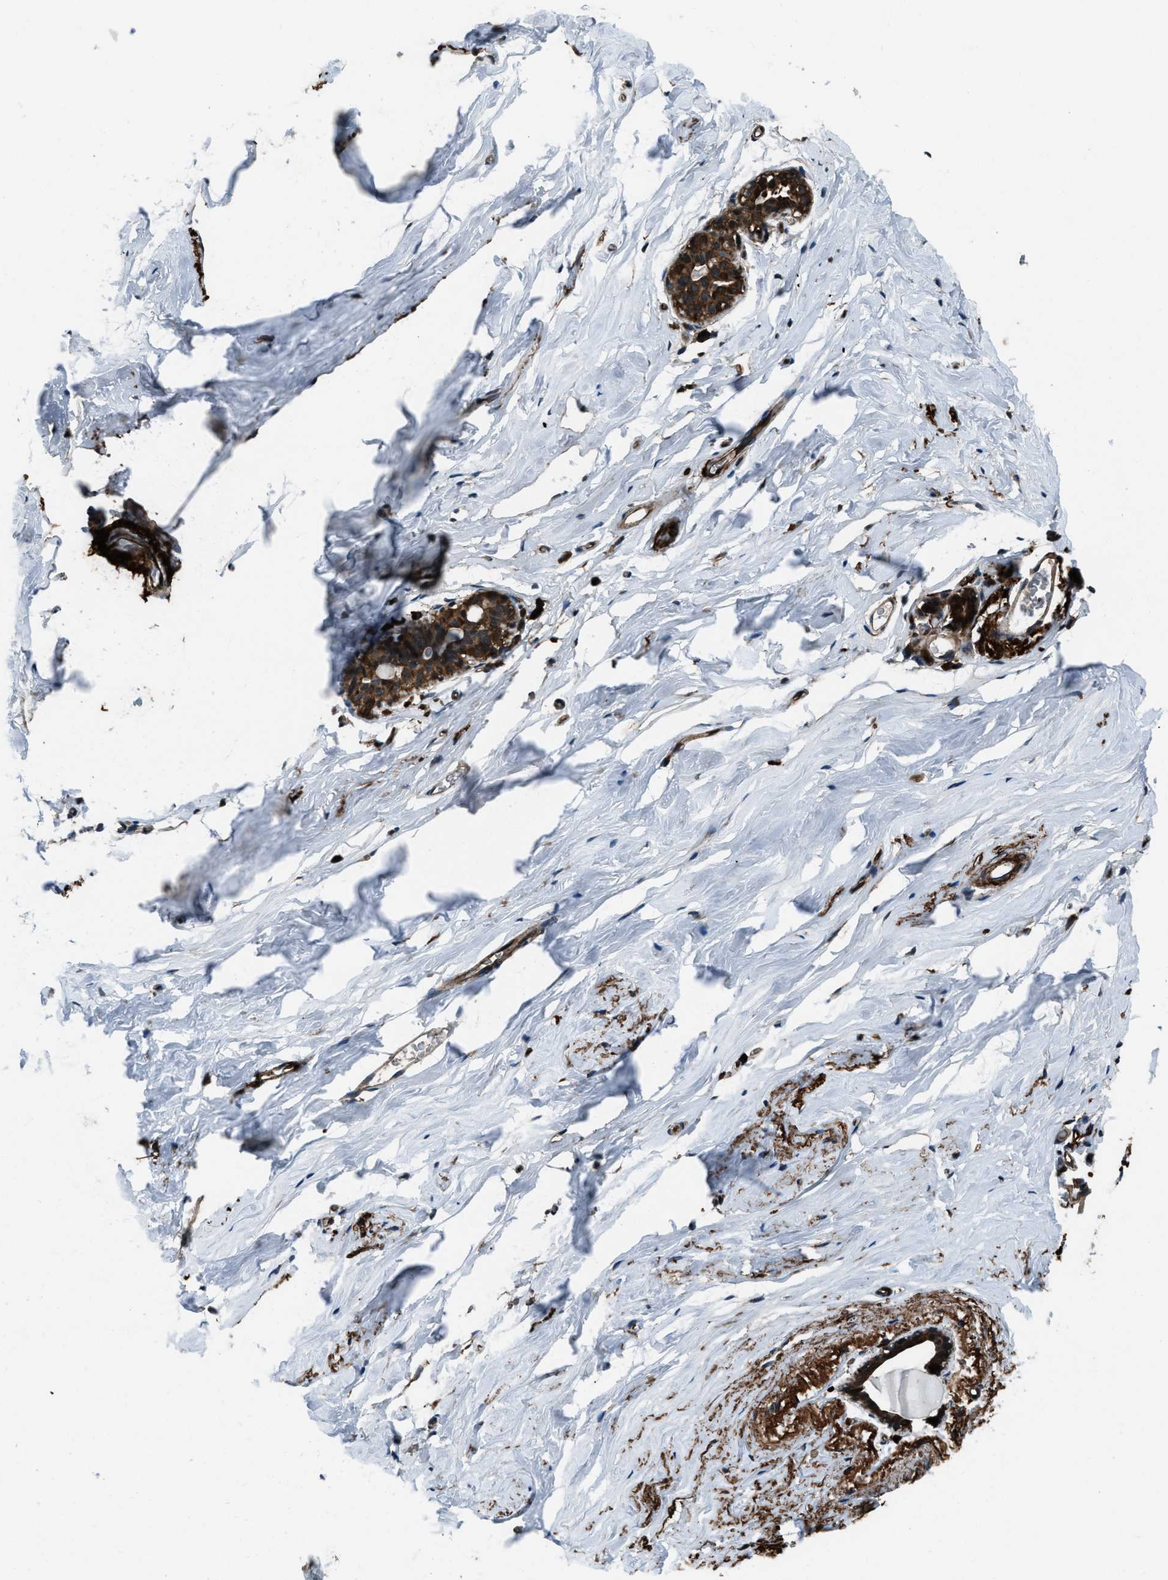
{"staining": {"intensity": "moderate", "quantity": ">75%", "location": "cytoplasmic/membranous"}, "tissue": "breast", "cell_type": "Glandular cells", "image_type": "normal", "snomed": [{"axis": "morphology", "description": "Normal tissue, NOS"}, {"axis": "topography", "description": "Breast"}], "caption": "Human breast stained with a protein marker exhibits moderate staining in glandular cells.", "gene": "SNX30", "patient": {"sex": "female", "age": 62}}